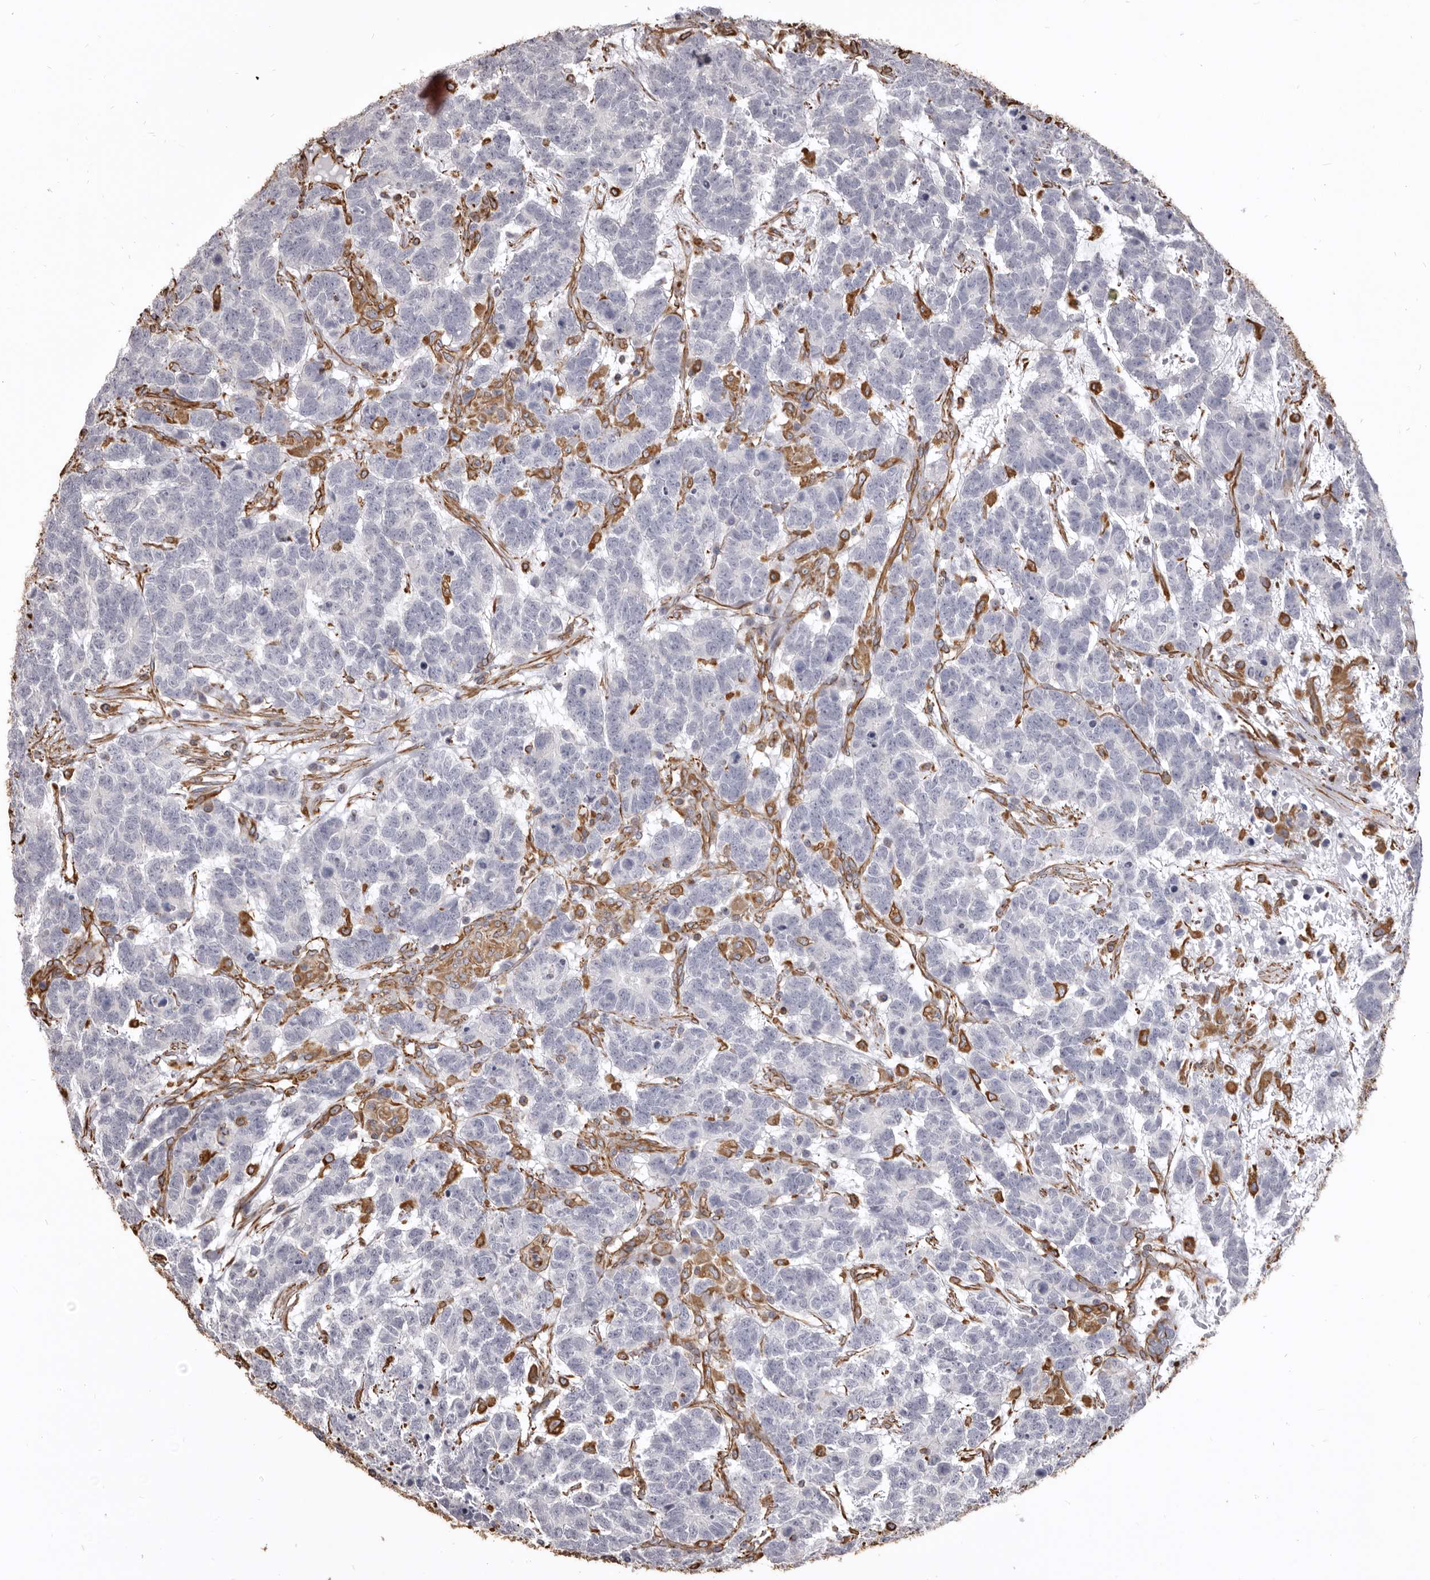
{"staining": {"intensity": "negative", "quantity": "none", "location": "none"}, "tissue": "testis cancer", "cell_type": "Tumor cells", "image_type": "cancer", "snomed": [{"axis": "morphology", "description": "Carcinoma, Embryonal, NOS"}, {"axis": "topography", "description": "Testis"}], "caption": "A histopathology image of human embryonal carcinoma (testis) is negative for staining in tumor cells.", "gene": "MTURN", "patient": {"sex": "male", "age": 26}}